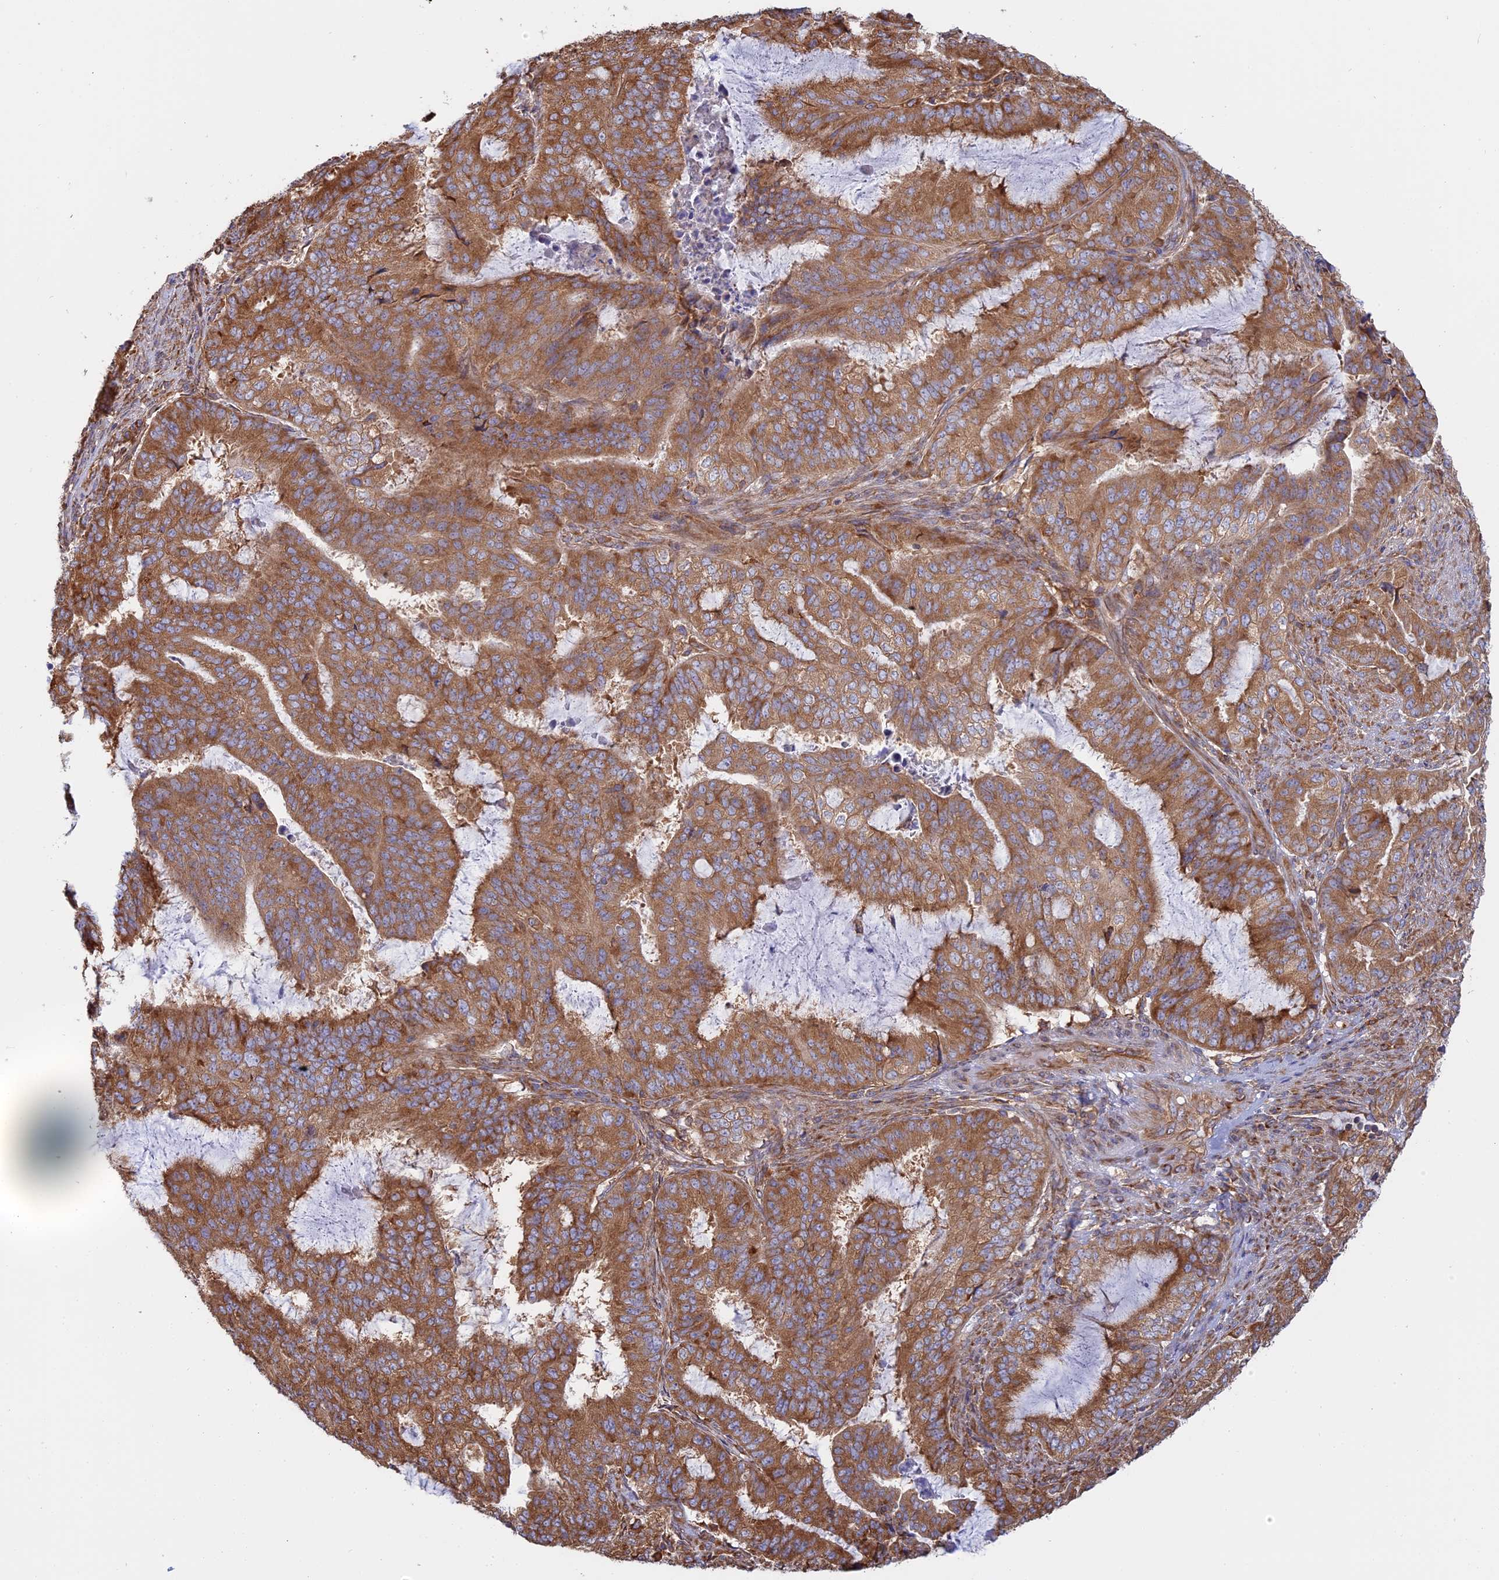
{"staining": {"intensity": "moderate", "quantity": ">75%", "location": "cytoplasmic/membranous"}, "tissue": "endometrial cancer", "cell_type": "Tumor cells", "image_type": "cancer", "snomed": [{"axis": "morphology", "description": "Adenocarcinoma, NOS"}, {"axis": "topography", "description": "Endometrium"}], "caption": "This is an image of IHC staining of endometrial cancer, which shows moderate positivity in the cytoplasmic/membranous of tumor cells.", "gene": "GMIP", "patient": {"sex": "female", "age": 51}}